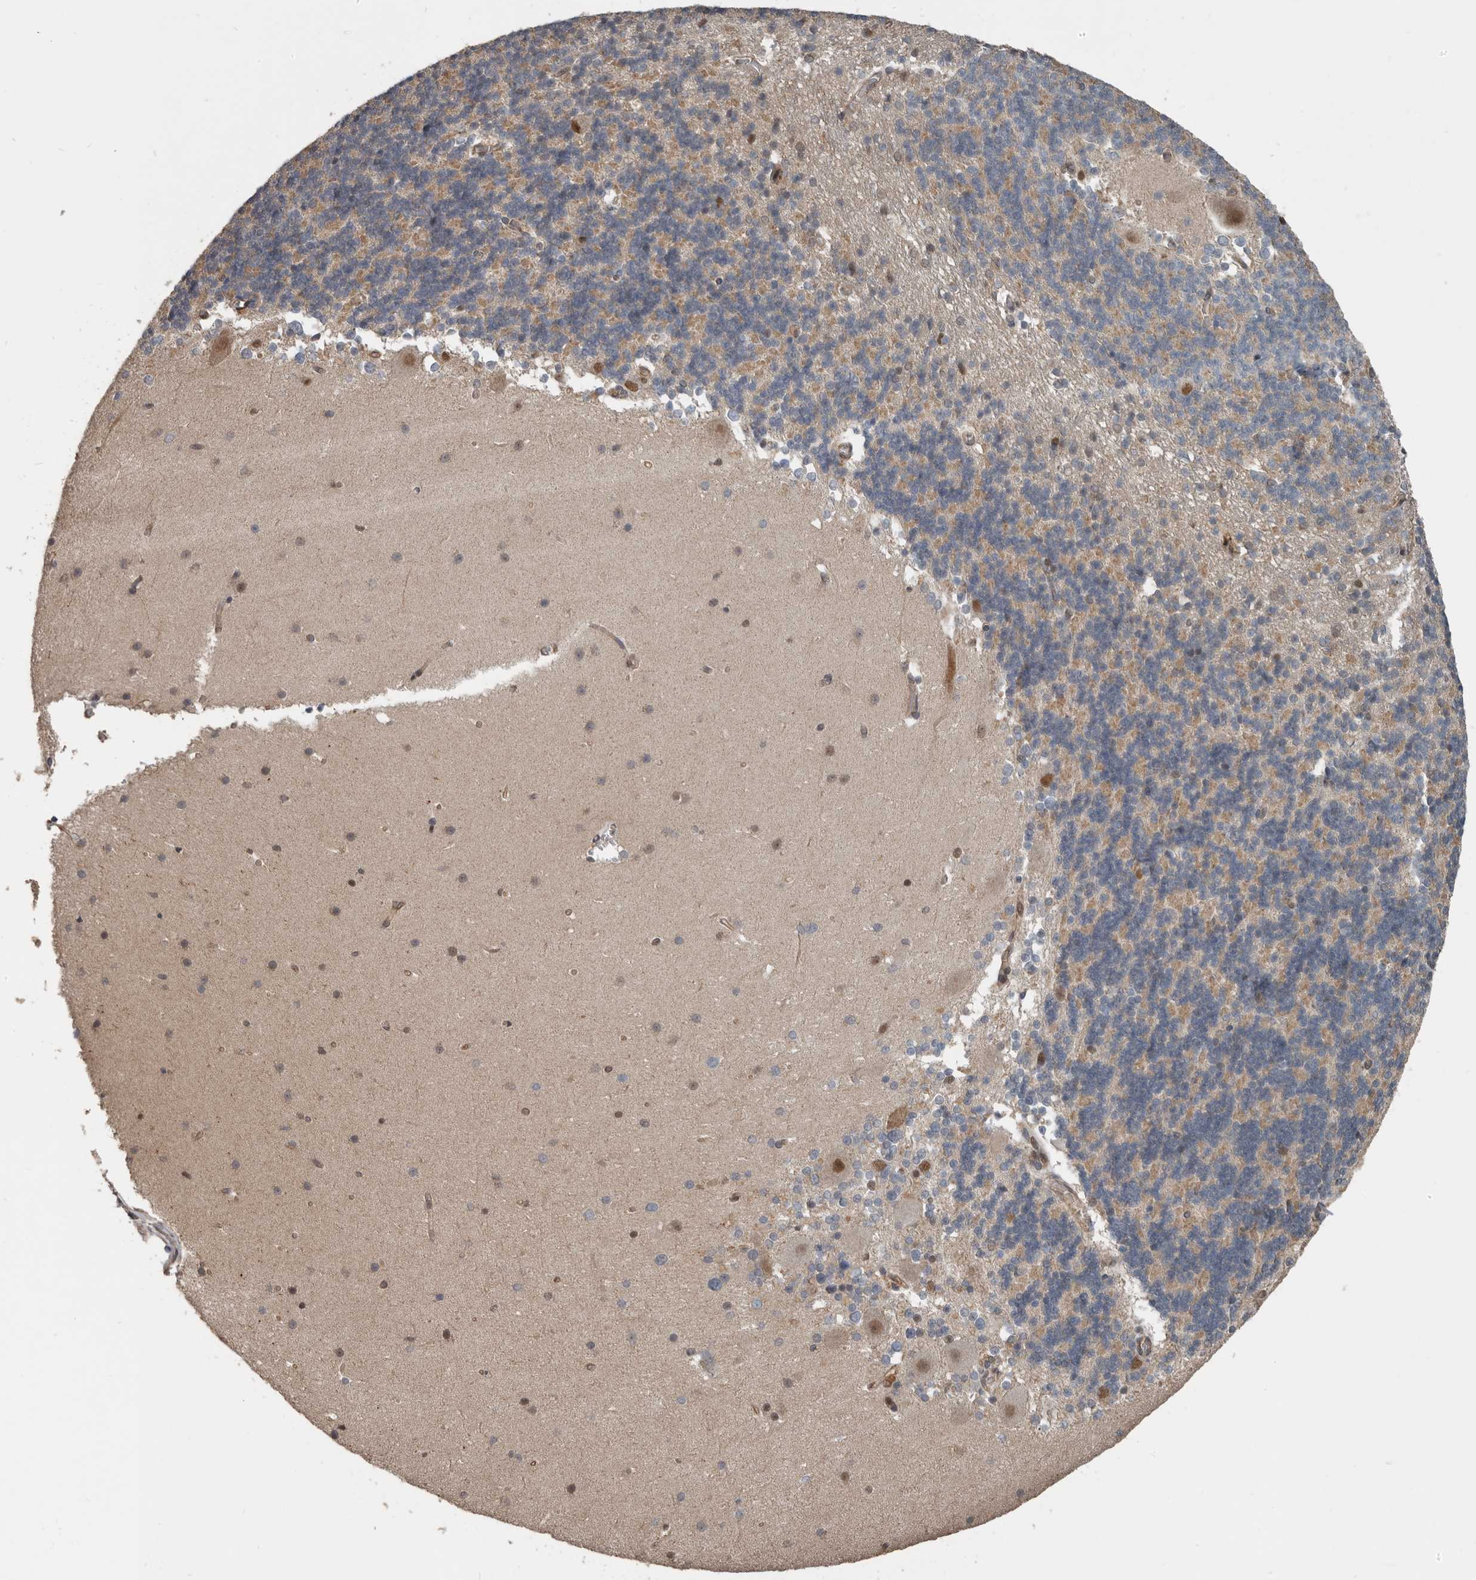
{"staining": {"intensity": "moderate", "quantity": "25%-75%", "location": "cytoplasmic/membranous"}, "tissue": "cerebellum", "cell_type": "Cells in granular layer", "image_type": "normal", "snomed": [{"axis": "morphology", "description": "Normal tissue, NOS"}, {"axis": "topography", "description": "Cerebellum"}], "caption": "Immunohistochemical staining of benign cerebellum displays medium levels of moderate cytoplasmic/membranous expression in approximately 25%-75% of cells in granular layer. (DAB (3,3'-diaminobenzidine) IHC, brown staining for protein, blue staining for nuclei).", "gene": "YOD1", "patient": {"sex": "female", "age": 19}}